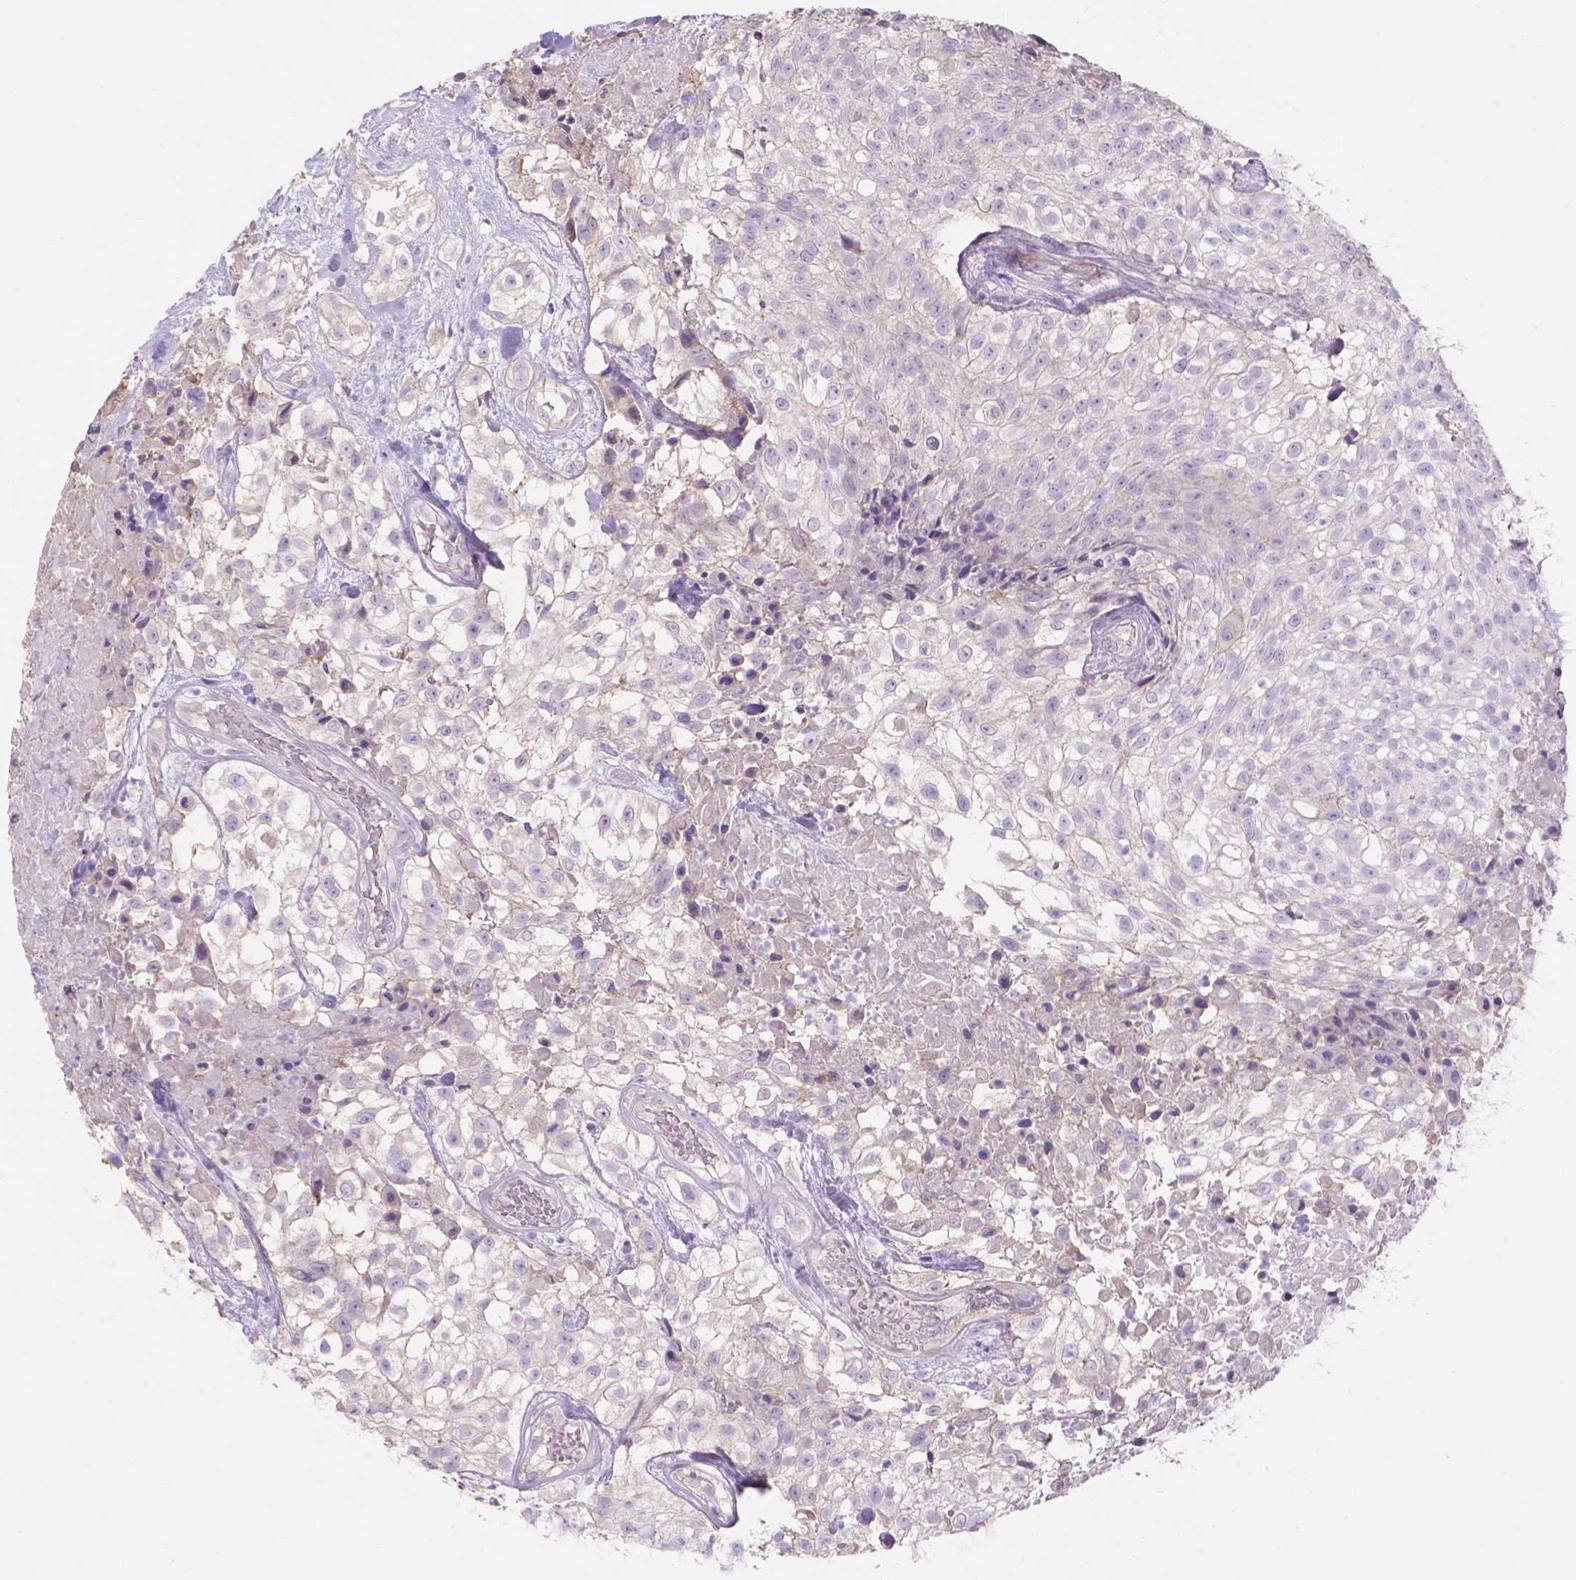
{"staining": {"intensity": "negative", "quantity": "none", "location": "none"}, "tissue": "urothelial cancer", "cell_type": "Tumor cells", "image_type": "cancer", "snomed": [{"axis": "morphology", "description": "Urothelial carcinoma, High grade"}, {"axis": "topography", "description": "Urinary bladder"}], "caption": "Tumor cells show no significant protein expression in high-grade urothelial carcinoma. (DAB (3,3'-diaminobenzidine) immunohistochemistry (IHC), high magnification).", "gene": "MBLAC1", "patient": {"sex": "male", "age": 56}}